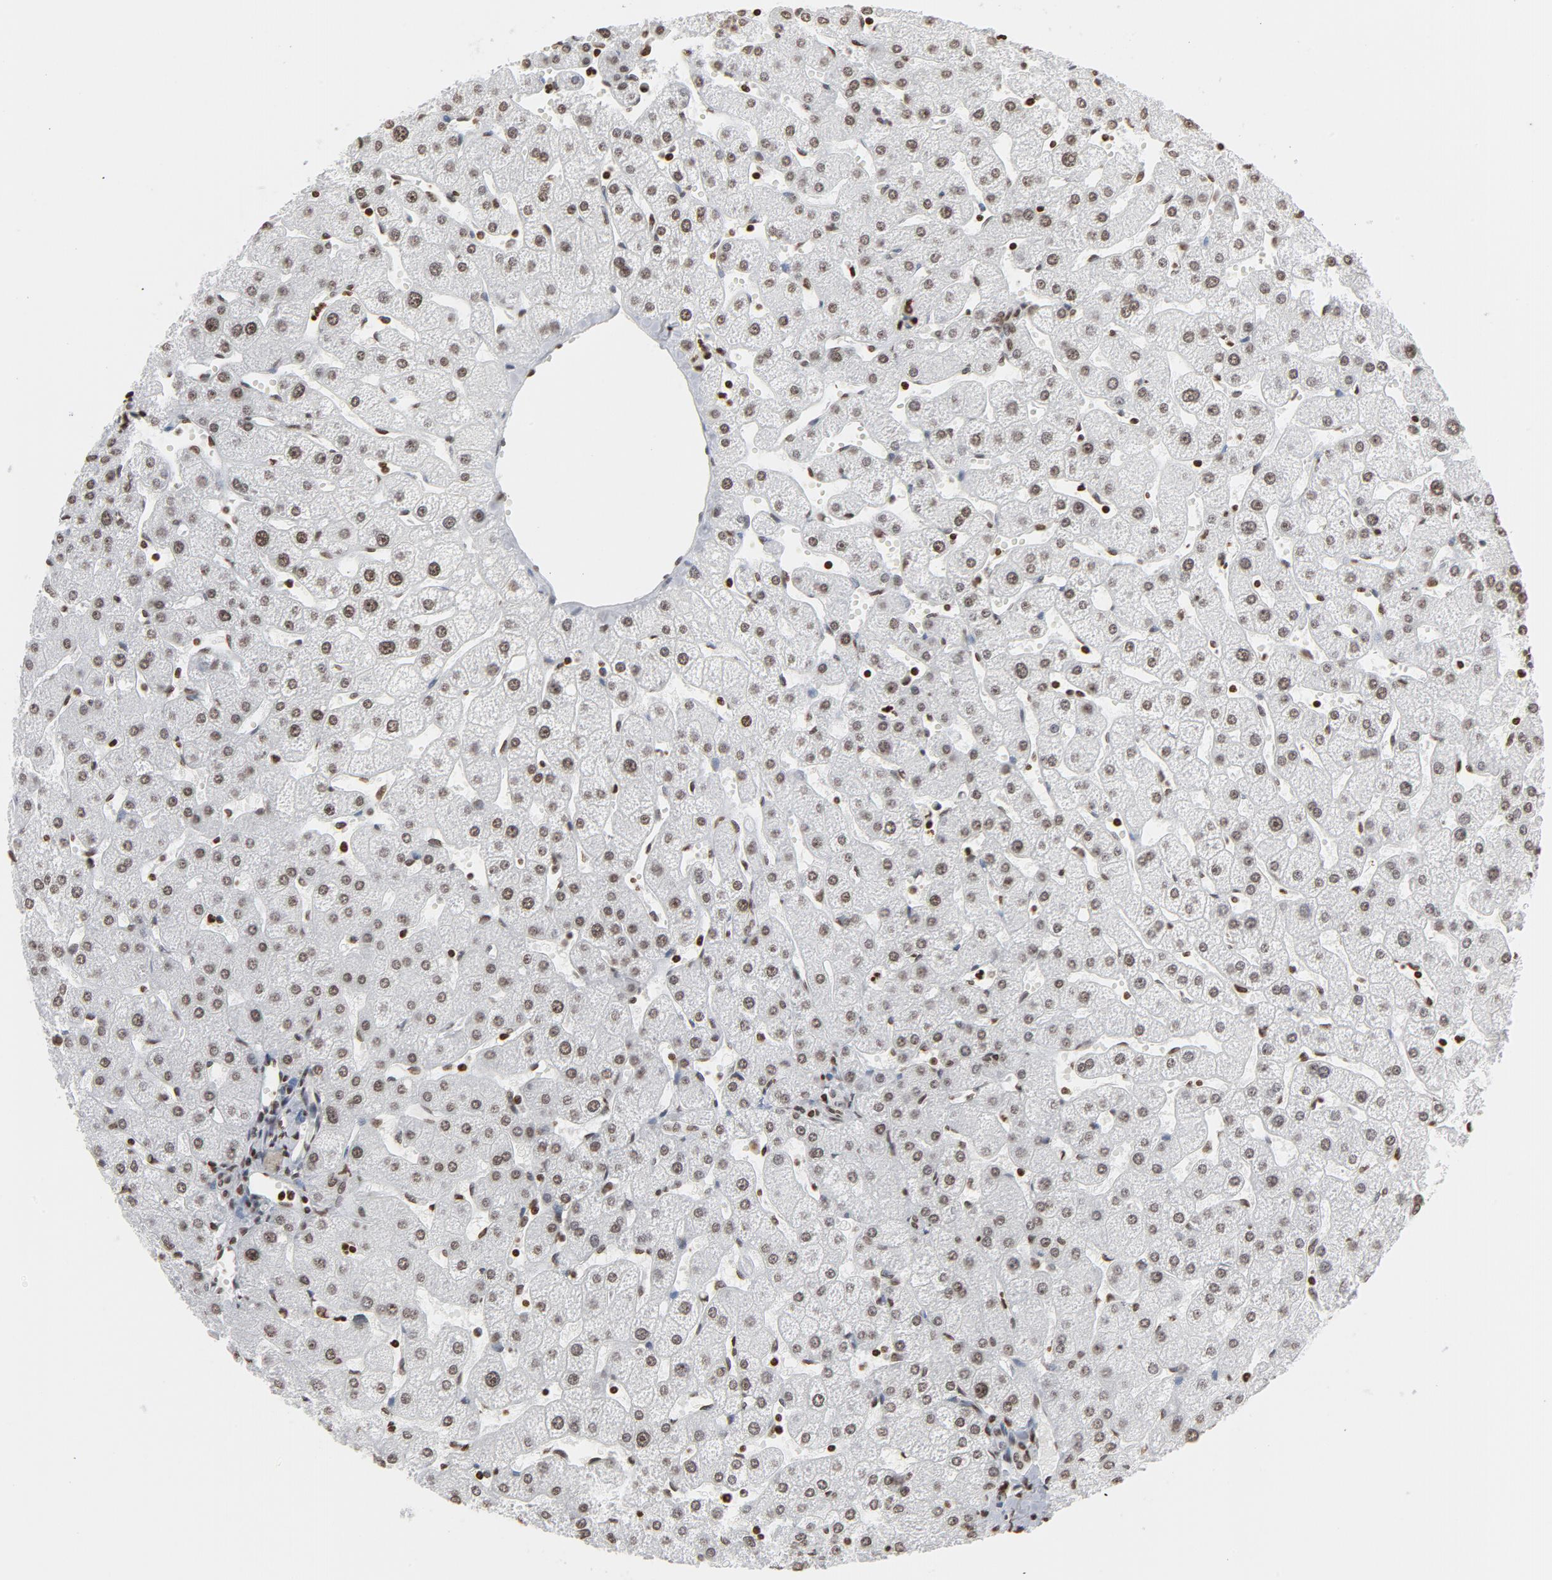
{"staining": {"intensity": "weak", "quantity": ">75%", "location": "nuclear"}, "tissue": "liver", "cell_type": "Cholangiocytes", "image_type": "normal", "snomed": [{"axis": "morphology", "description": "Normal tissue, NOS"}, {"axis": "topography", "description": "Liver"}], "caption": "A histopathology image showing weak nuclear positivity in about >75% of cholangiocytes in normal liver, as visualized by brown immunohistochemical staining.", "gene": "H2AC12", "patient": {"sex": "male", "age": 67}}